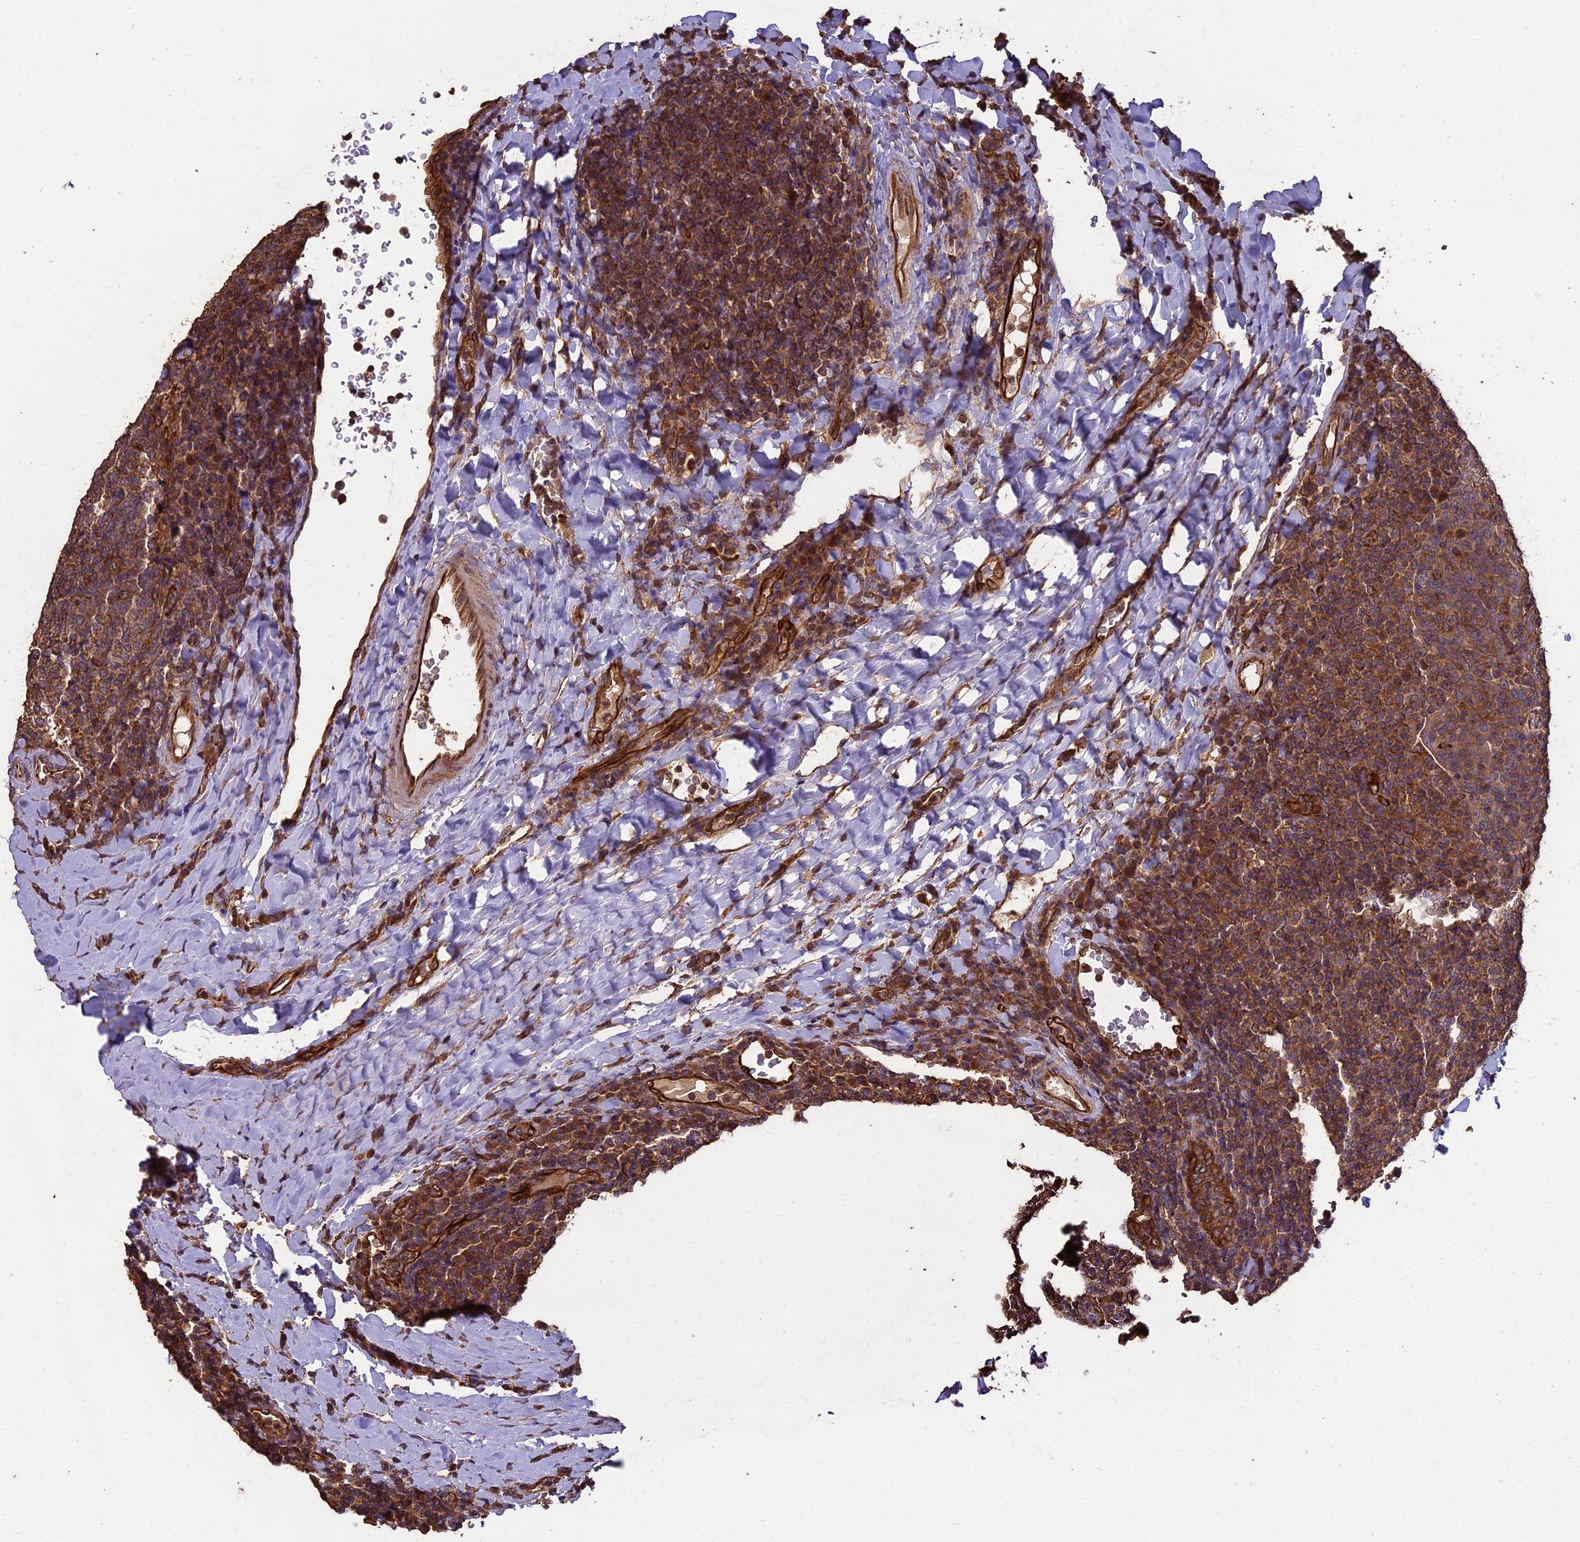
{"staining": {"intensity": "weak", "quantity": "25%-75%", "location": "cytoplasmic/membranous"}, "tissue": "tonsil", "cell_type": "Germinal center cells", "image_type": "normal", "snomed": [{"axis": "morphology", "description": "Normal tissue, NOS"}, {"axis": "topography", "description": "Tonsil"}], "caption": "Immunohistochemical staining of normal tonsil displays weak cytoplasmic/membranous protein positivity in about 25%-75% of germinal center cells.", "gene": "TTLL10", "patient": {"sex": "male", "age": 17}}